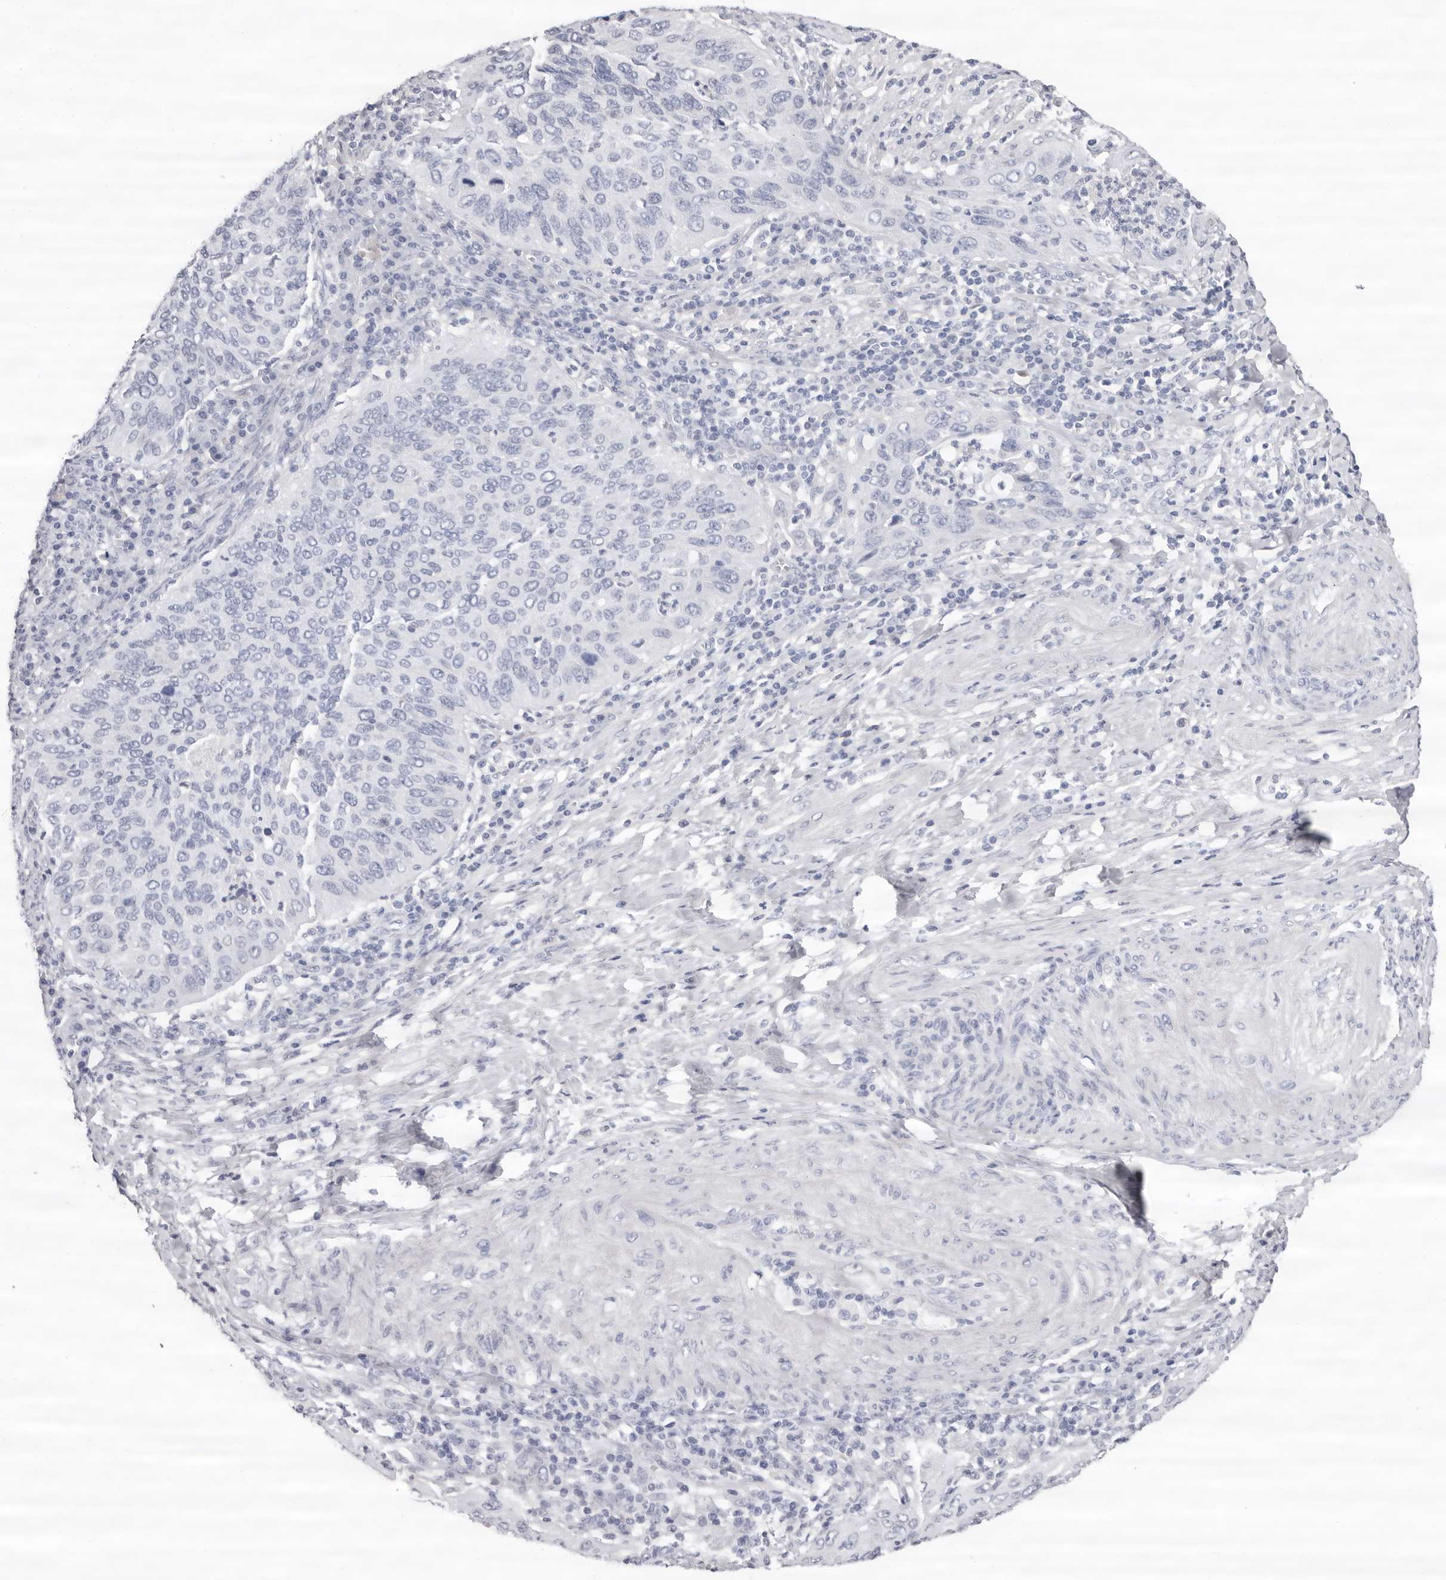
{"staining": {"intensity": "negative", "quantity": "none", "location": "none"}, "tissue": "cervical cancer", "cell_type": "Tumor cells", "image_type": "cancer", "snomed": [{"axis": "morphology", "description": "Squamous cell carcinoma, NOS"}, {"axis": "topography", "description": "Cervix"}], "caption": "This is an IHC micrograph of human cervical cancer. There is no expression in tumor cells.", "gene": "LPO", "patient": {"sex": "female", "age": 38}}